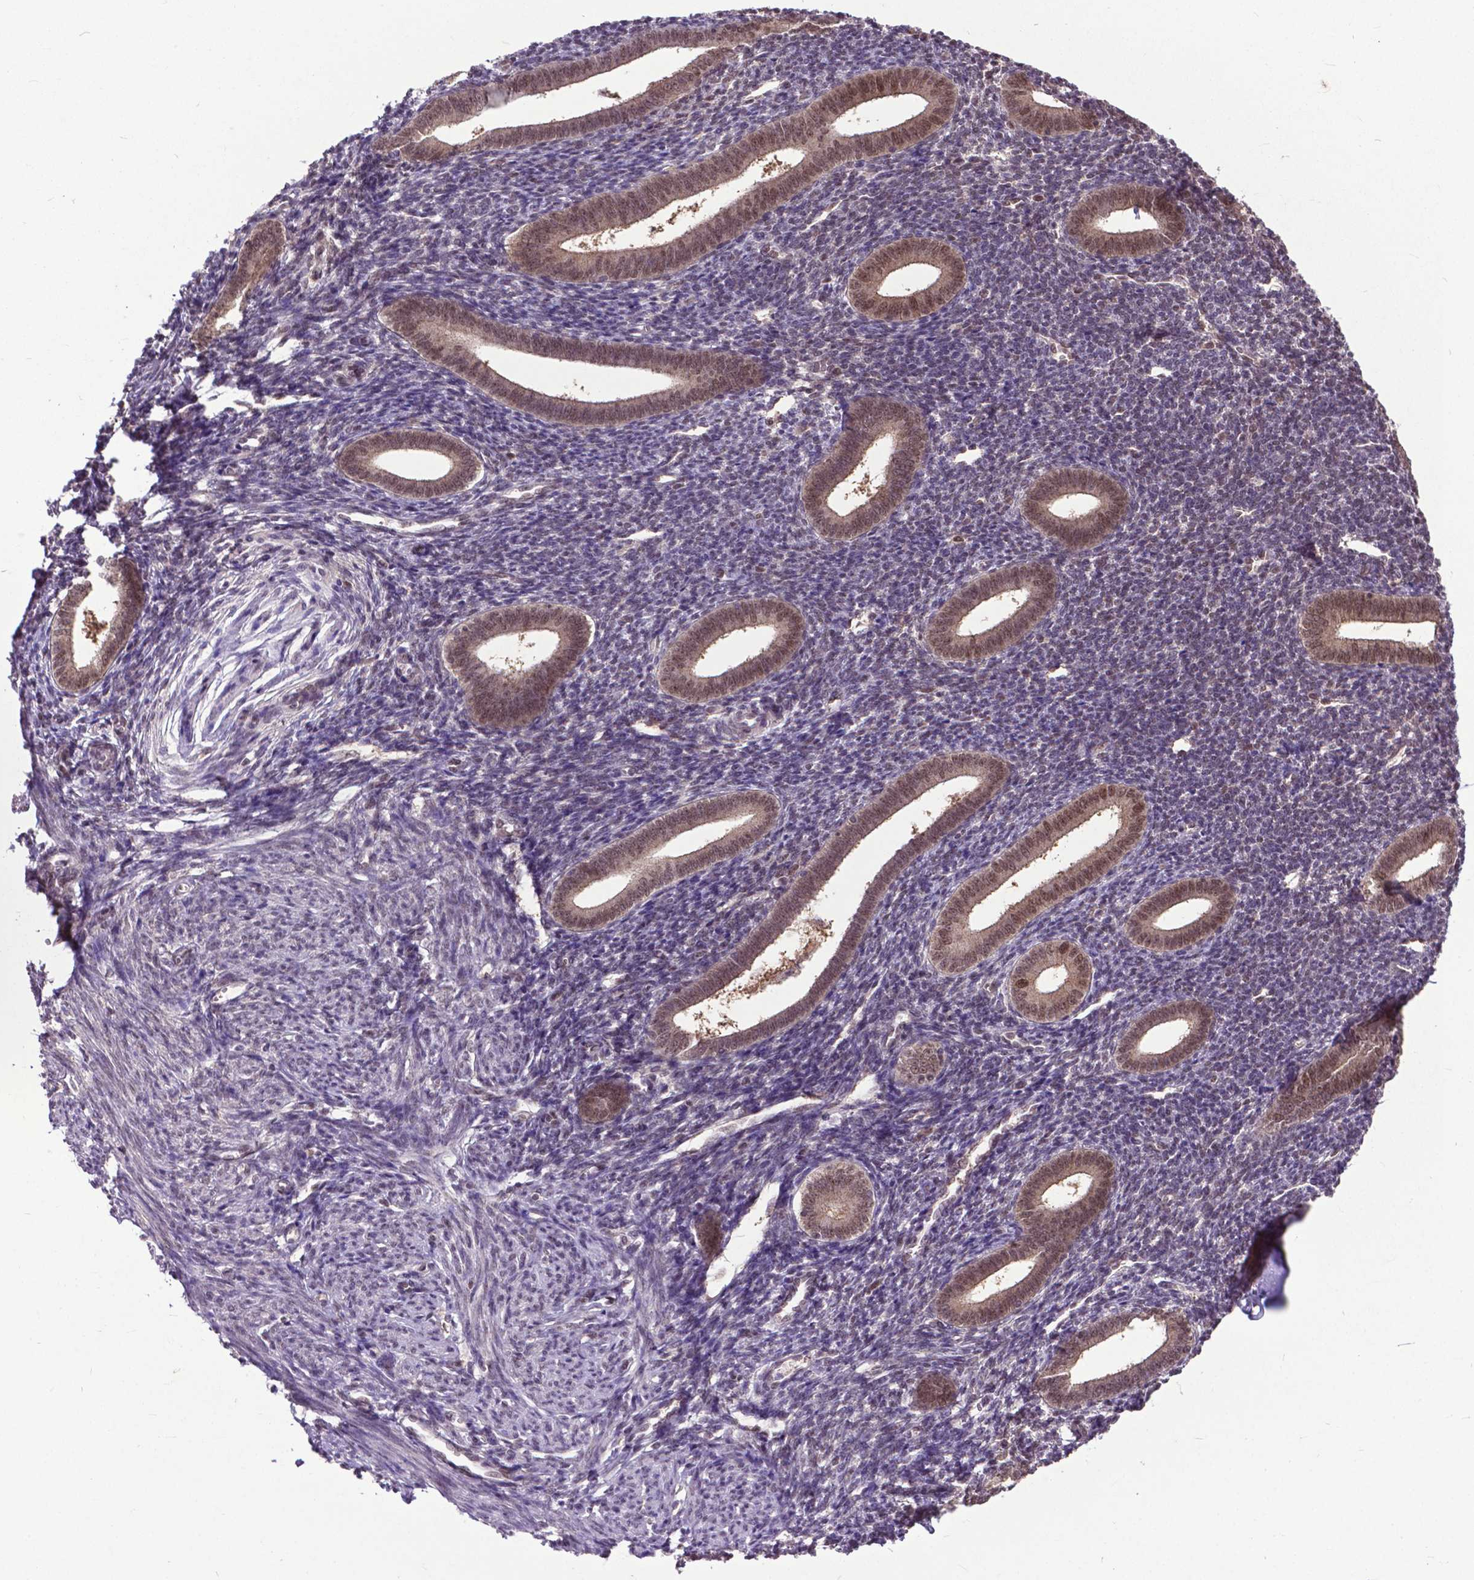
{"staining": {"intensity": "weak", "quantity": "<25%", "location": "nuclear"}, "tissue": "endometrium", "cell_type": "Cells in endometrial stroma", "image_type": "normal", "snomed": [{"axis": "morphology", "description": "Normal tissue, NOS"}, {"axis": "topography", "description": "Endometrium"}], "caption": "Immunohistochemistry (IHC) photomicrograph of benign endometrium stained for a protein (brown), which shows no expression in cells in endometrial stroma. Nuclei are stained in blue.", "gene": "FAF1", "patient": {"sex": "female", "age": 25}}